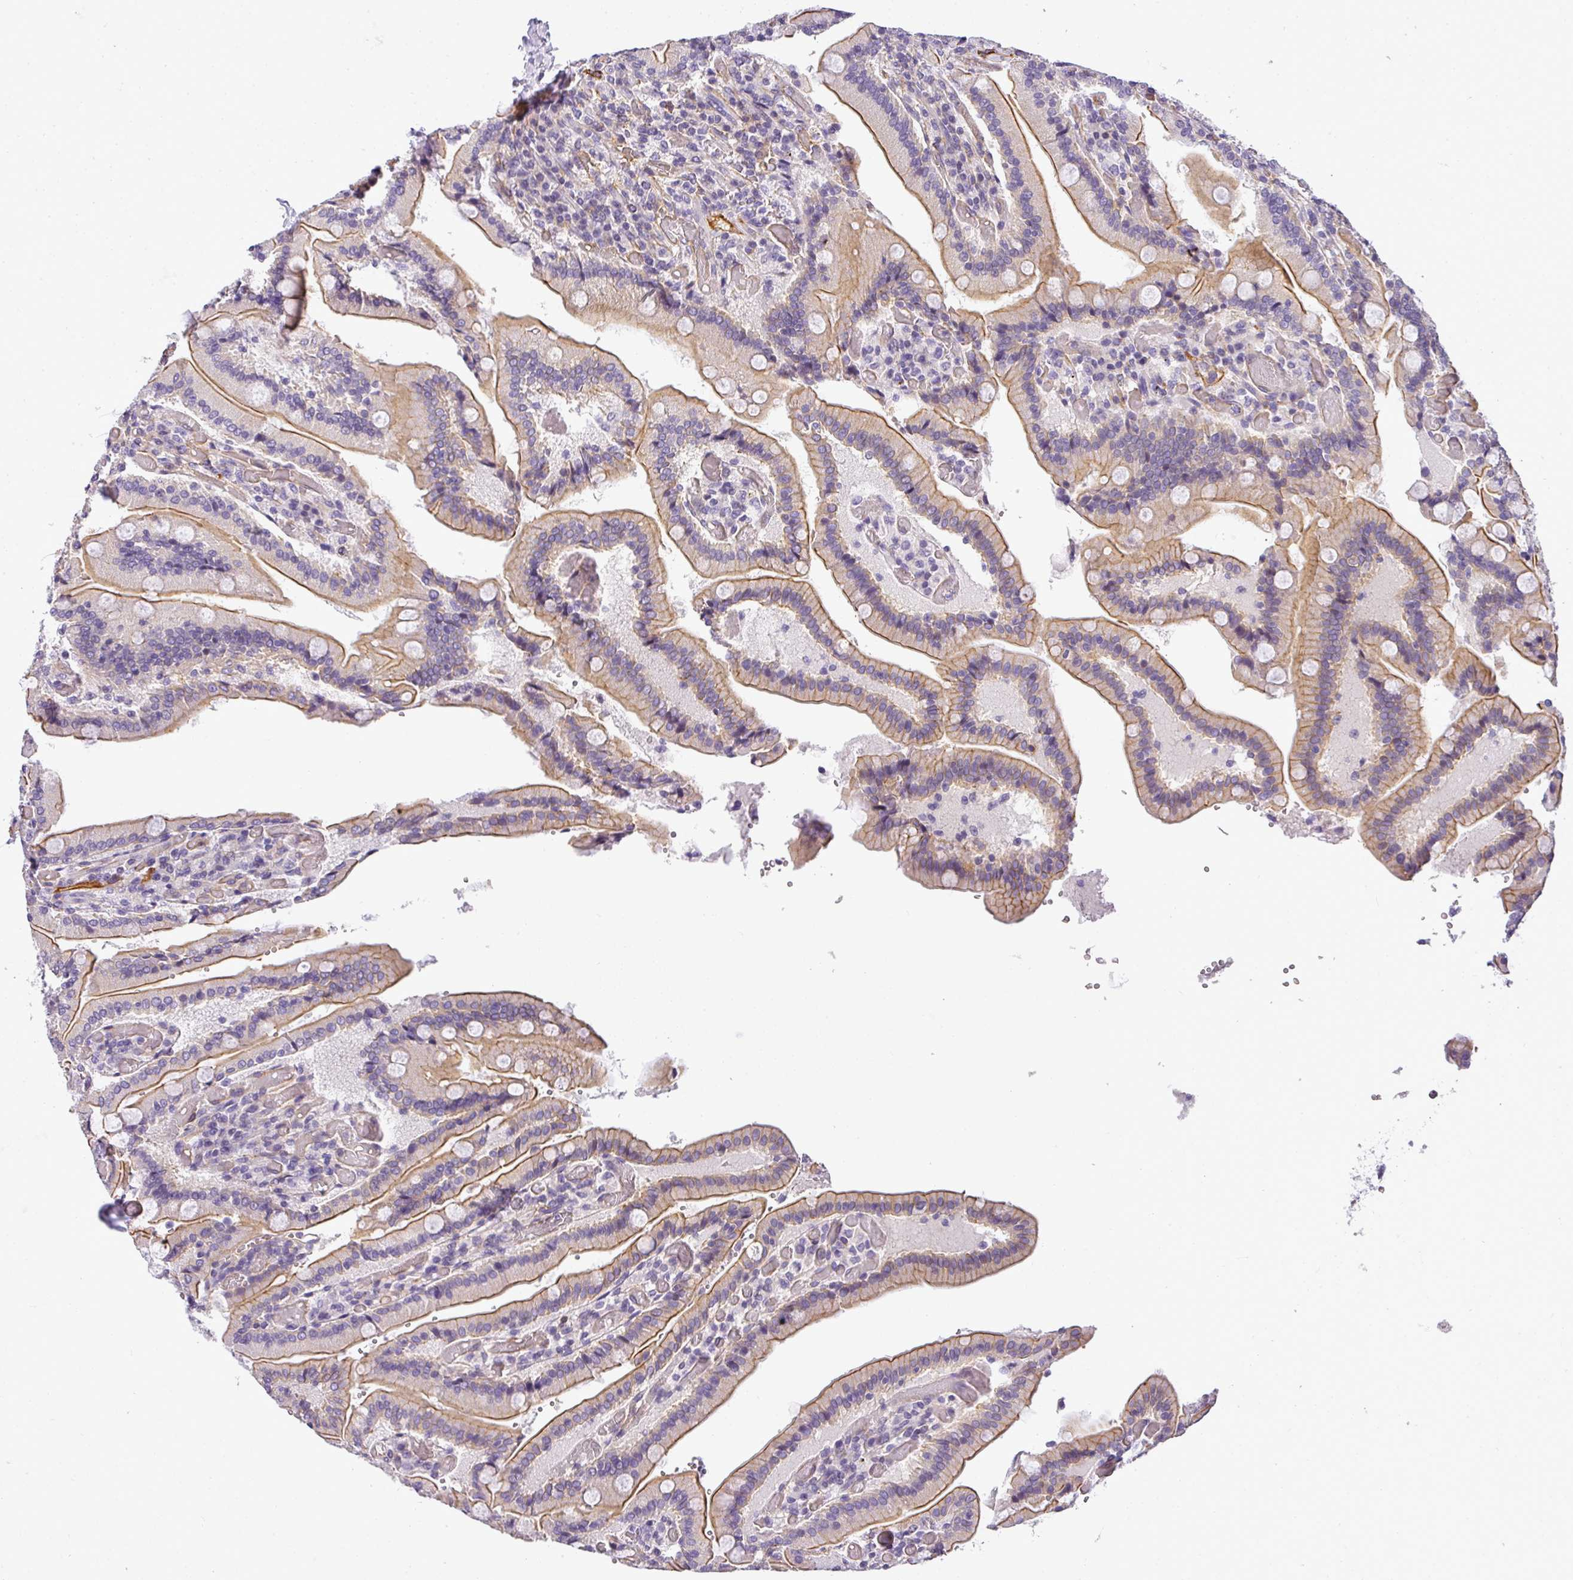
{"staining": {"intensity": "moderate", "quantity": ">75%", "location": "cytoplasmic/membranous"}, "tissue": "duodenum", "cell_type": "Glandular cells", "image_type": "normal", "snomed": [{"axis": "morphology", "description": "Normal tissue, NOS"}, {"axis": "topography", "description": "Duodenum"}], "caption": "Brown immunohistochemical staining in normal duodenum reveals moderate cytoplasmic/membranous positivity in approximately >75% of glandular cells.", "gene": "OR11H4", "patient": {"sex": "female", "age": 62}}